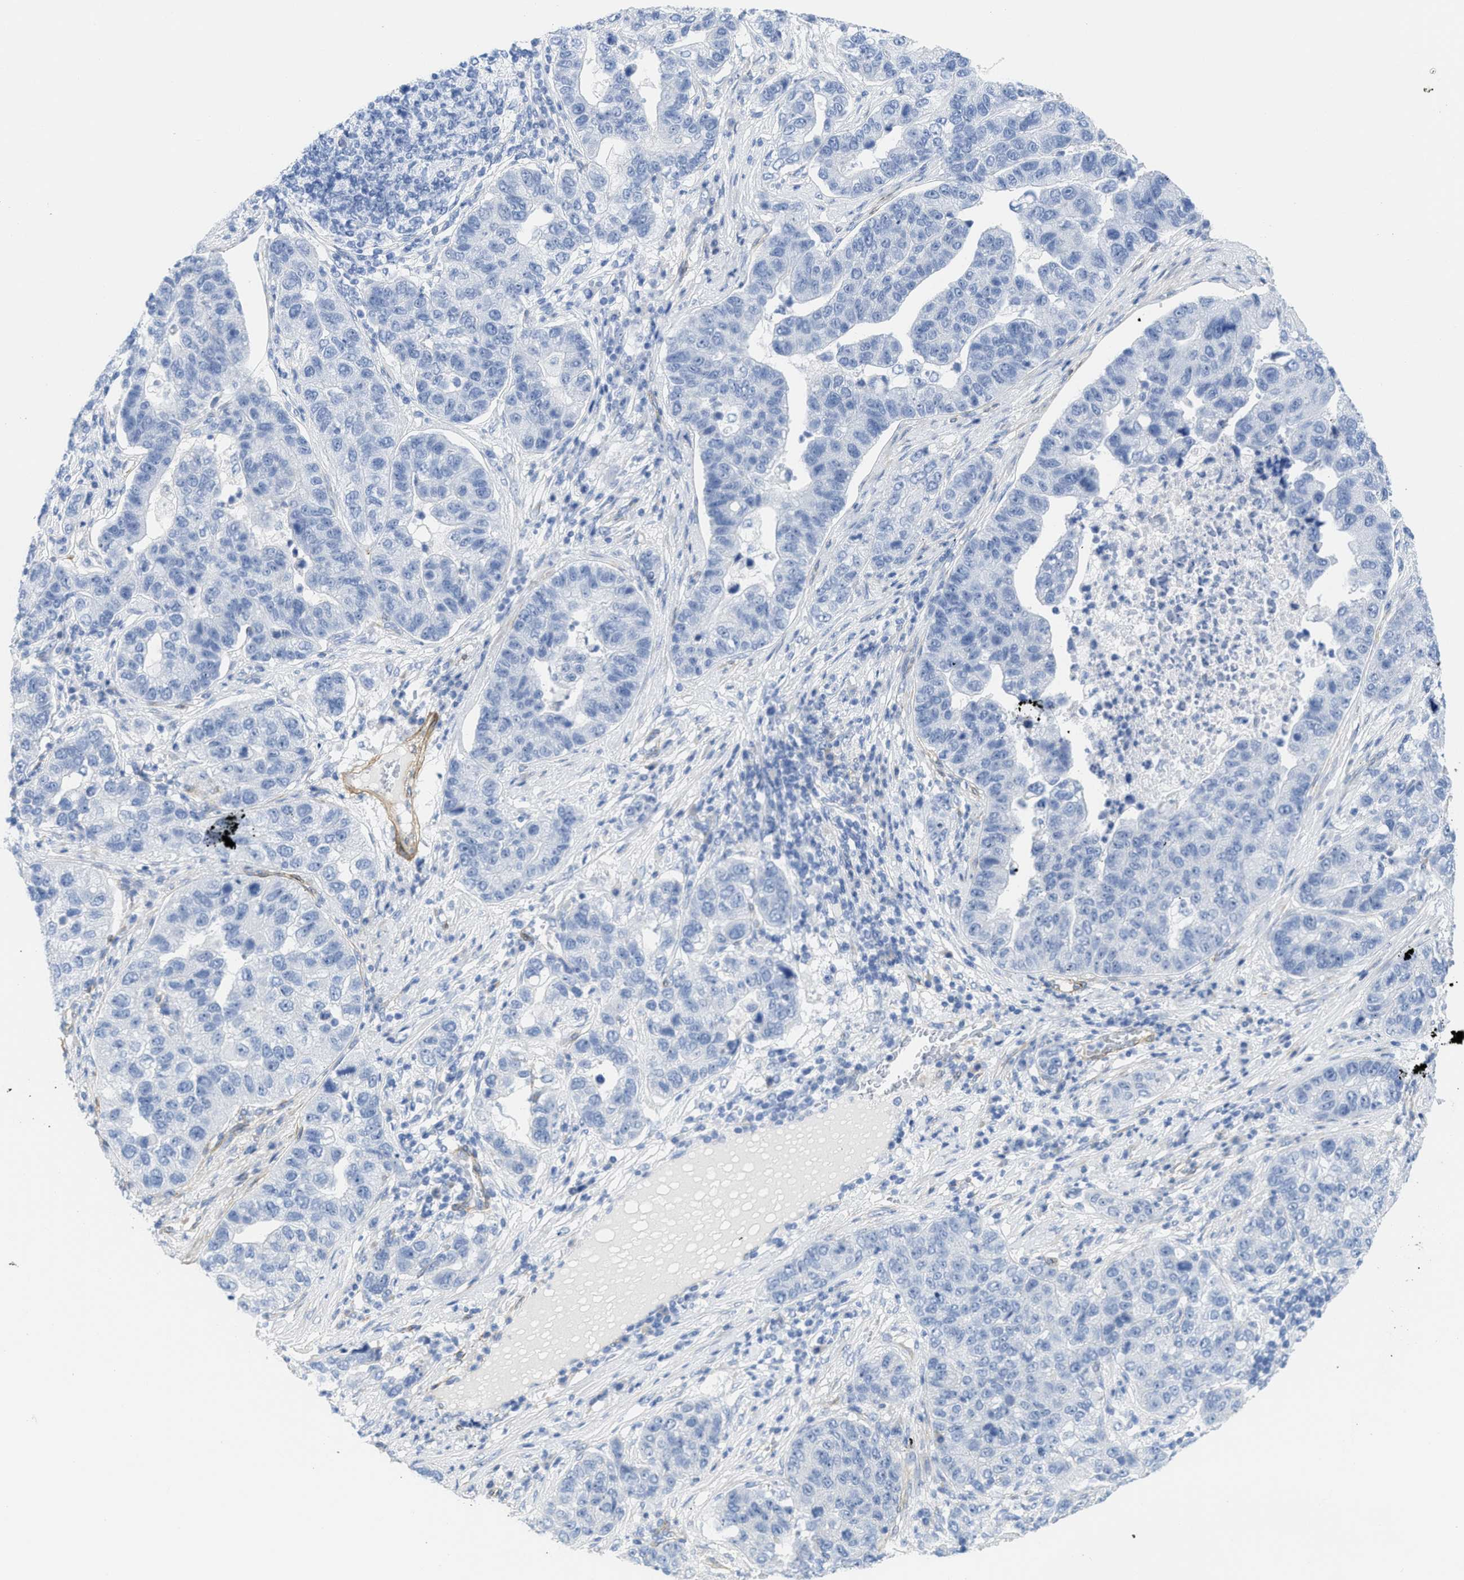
{"staining": {"intensity": "negative", "quantity": "none", "location": "none"}, "tissue": "pancreatic cancer", "cell_type": "Tumor cells", "image_type": "cancer", "snomed": [{"axis": "morphology", "description": "Adenocarcinoma, NOS"}, {"axis": "topography", "description": "Pancreas"}], "caption": "The histopathology image demonstrates no significant expression in tumor cells of adenocarcinoma (pancreatic). (DAB (3,3'-diaminobenzidine) IHC with hematoxylin counter stain).", "gene": "TUB", "patient": {"sex": "female", "age": 61}}